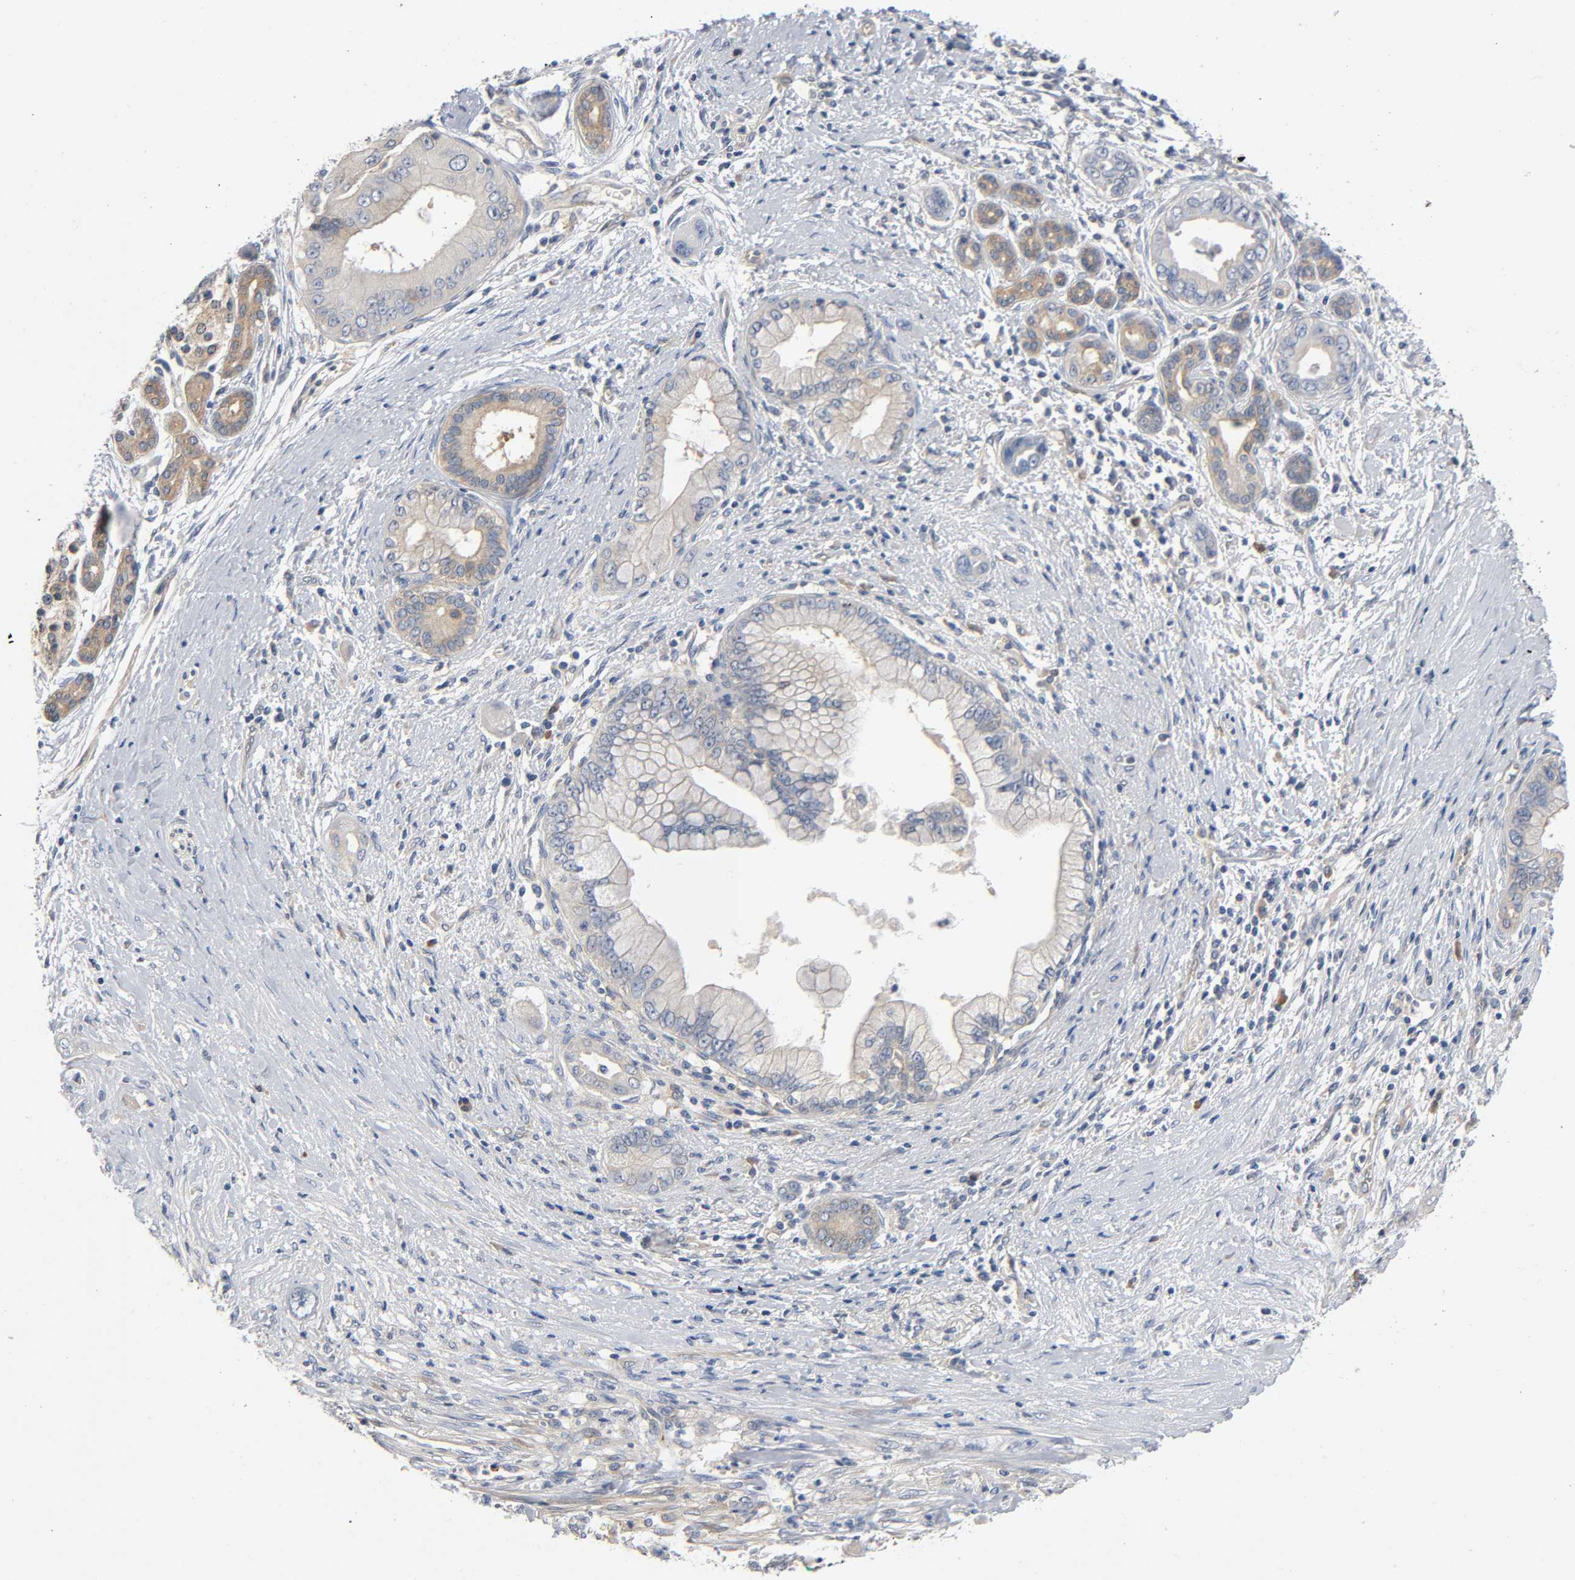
{"staining": {"intensity": "moderate", "quantity": ">75%", "location": "cytoplasmic/membranous"}, "tissue": "pancreatic cancer", "cell_type": "Tumor cells", "image_type": "cancer", "snomed": [{"axis": "morphology", "description": "Adenocarcinoma, NOS"}, {"axis": "topography", "description": "Pancreas"}], "caption": "Tumor cells display medium levels of moderate cytoplasmic/membranous positivity in about >75% of cells in human pancreatic cancer (adenocarcinoma). (DAB (3,3'-diaminobenzidine) IHC, brown staining for protein, blue staining for nuclei).", "gene": "HDAC6", "patient": {"sex": "male", "age": 59}}